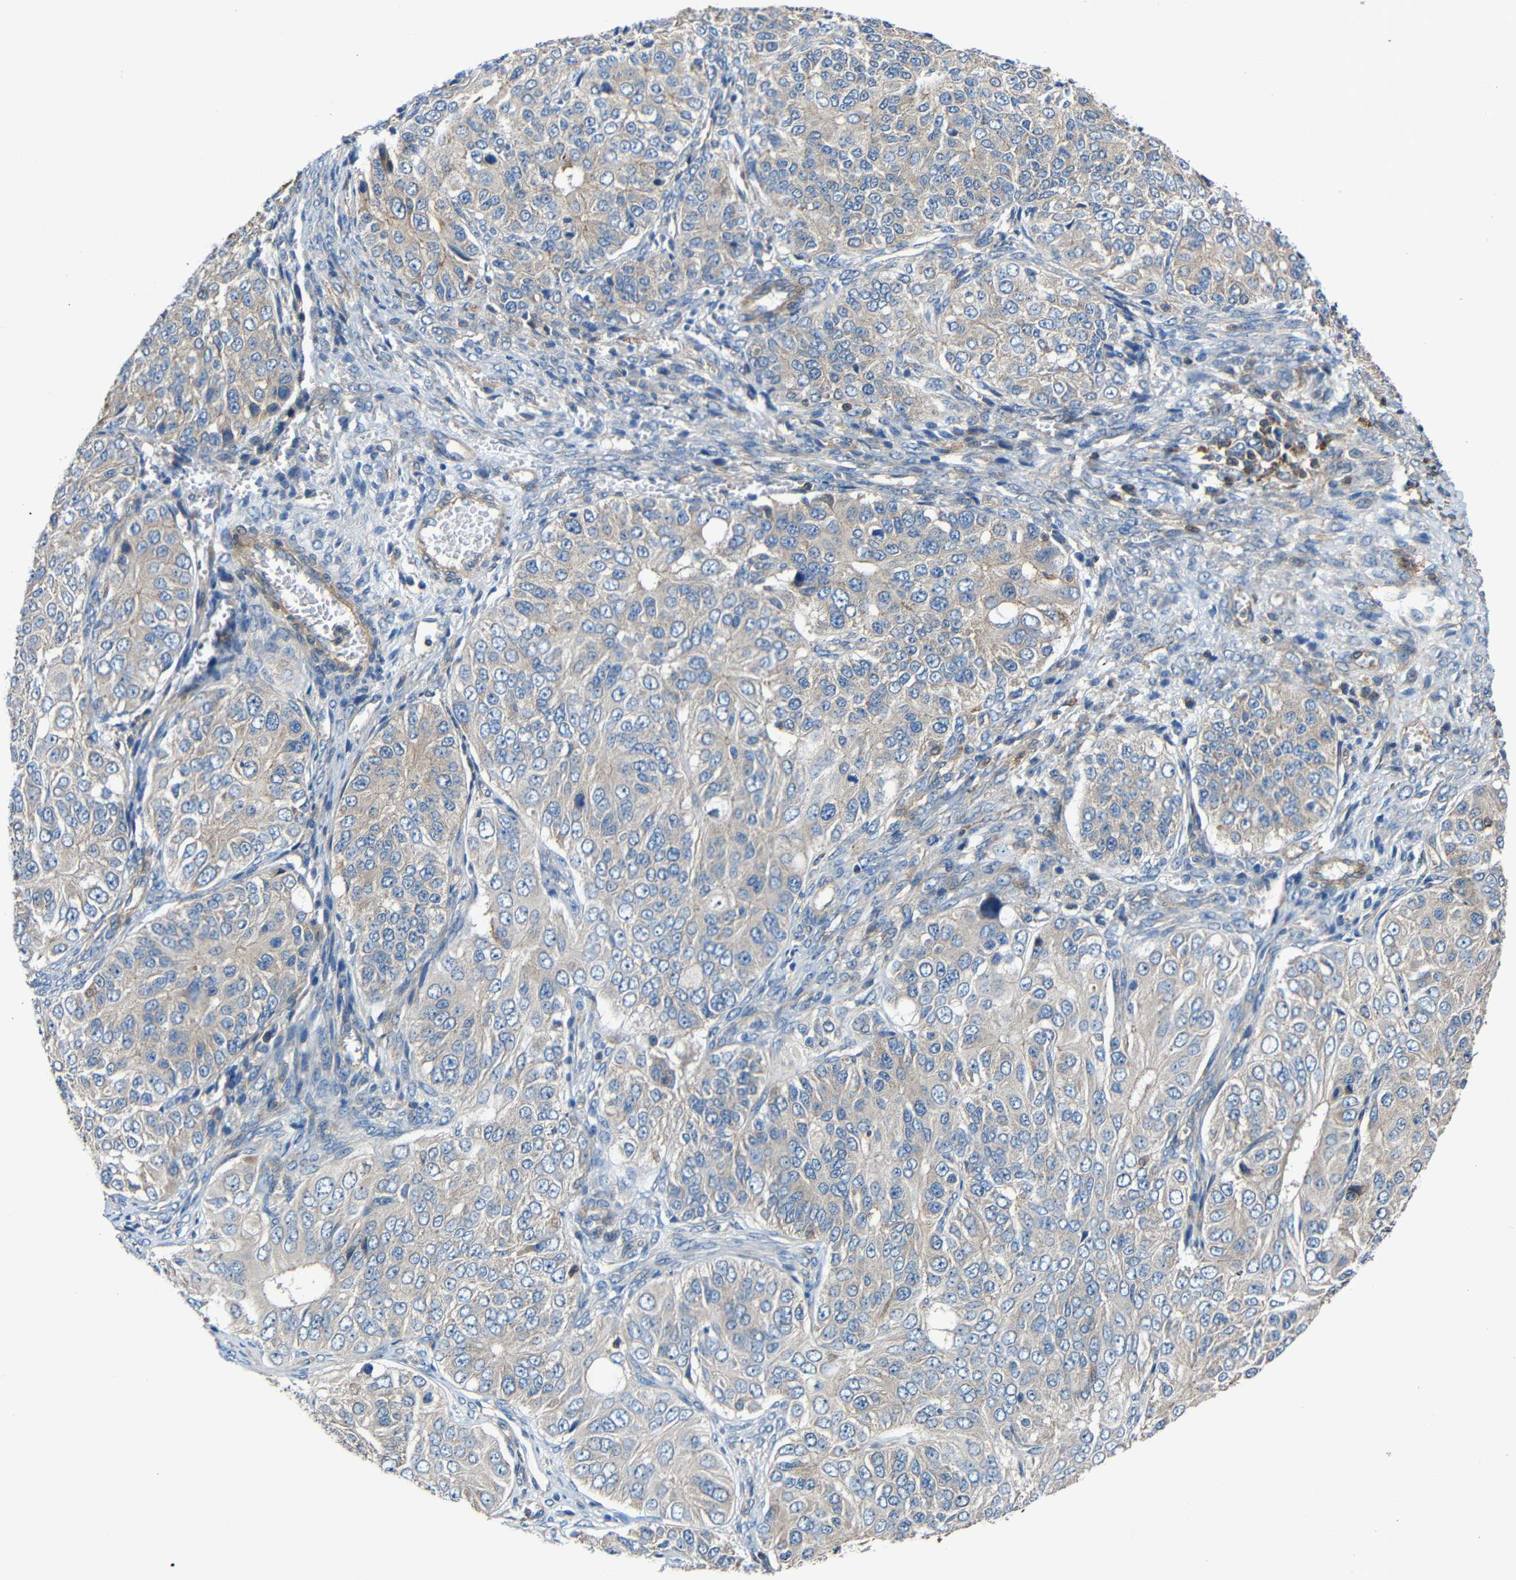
{"staining": {"intensity": "weak", "quantity": "<25%", "location": "cytoplasmic/membranous"}, "tissue": "ovarian cancer", "cell_type": "Tumor cells", "image_type": "cancer", "snomed": [{"axis": "morphology", "description": "Carcinoma, endometroid"}, {"axis": "topography", "description": "Ovary"}], "caption": "The micrograph reveals no staining of tumor cells in endometroid carcinoma (ovarian).", "gene": "RHOT2", "patient": {"sex": "female", "age": 51}}